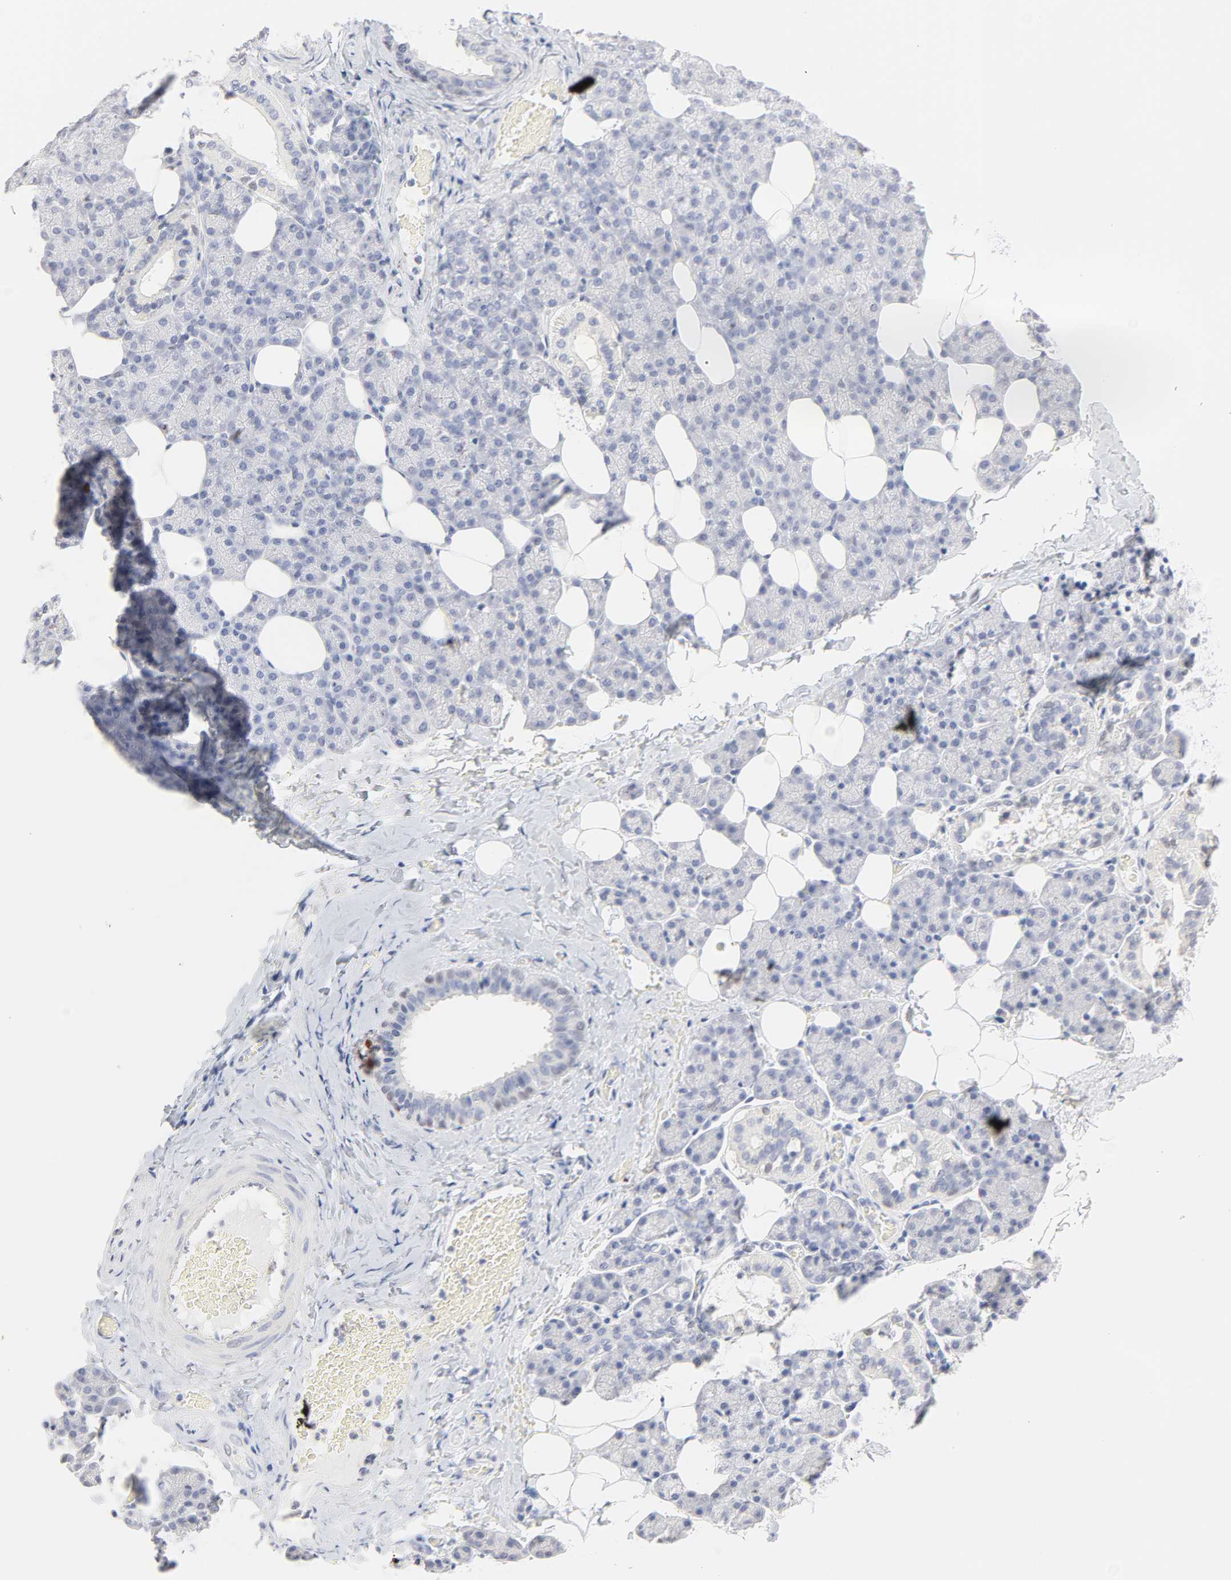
{"staining": {"intensity": "moderate", "quantity": "<25%", "location": "cytoplasmic/membranous"}, "tissue": "salivary gland", "cell_type": "Glandular cells", "image_type": "normal", "snomed": [{"axis": "morphology", "description": "Normal tissue, NOS"}, {"axis": "topography", "description": "Lymph node"}, {"axis": "topography", "description": "Salivary gland"}], "caption": "Immunohistochemical staining of benign human salivary gland exhibits moderate cytoplasmic/membranous protein positivity in about <25% of glandular cells.", "gene": "FCGBP", "patient": {"sex": "male", "age": 8}}